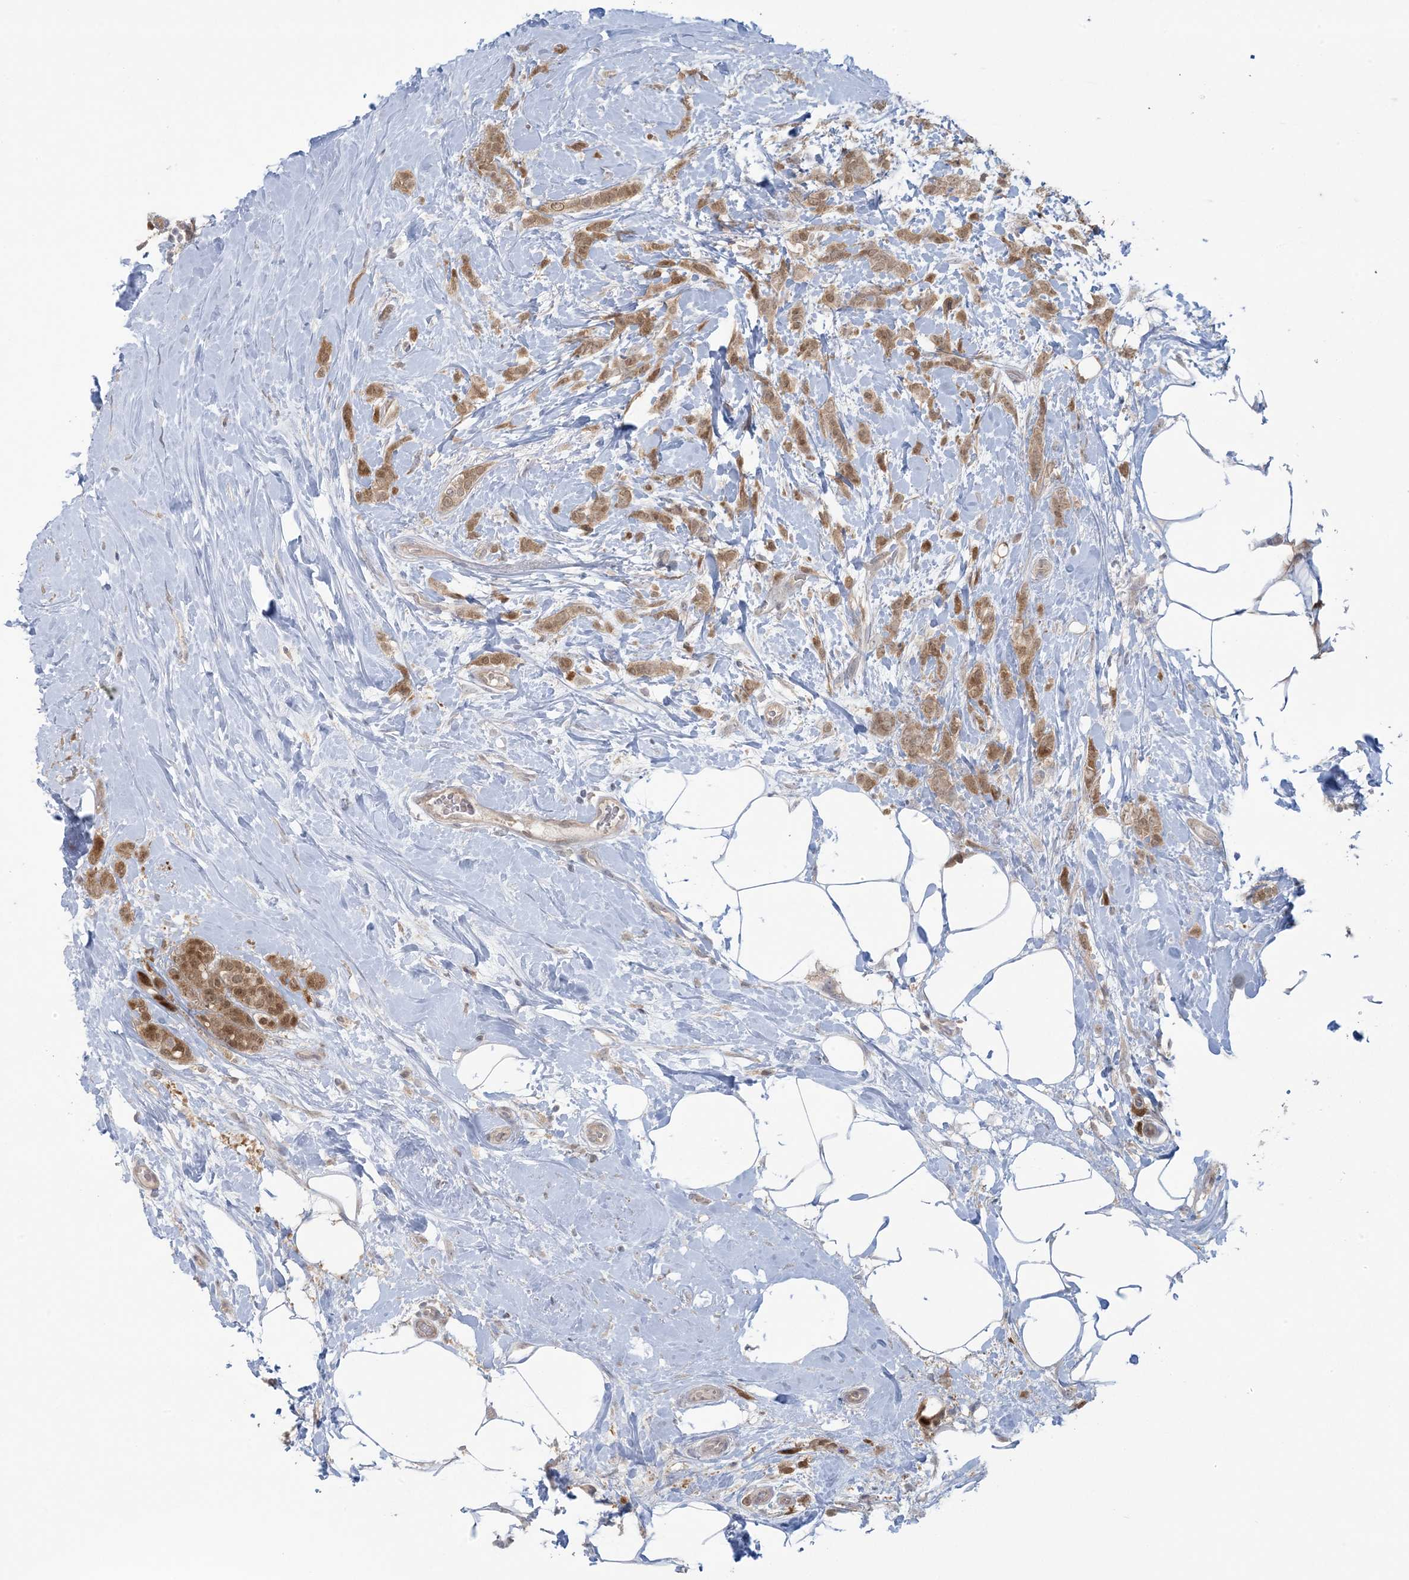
{"staining": {"intensity": "moderate", "quantity": ">75%", "location": "cytoplasmic/membranous,nuclear"}, "tissue": "breast cancer", "cell_type": "Tumor cells", "image_type": "cancer", "snomed": [{"axis": "morphology", "description": "Lobular carcinoma, in situ"}, {"axis": "morphology", "description": "Lobular carcinoma"}, {"axis": "topography", "description": "Breast"}], "caption": "Breast lobular carcinoma in situ tissue reveals moderate cytoplasmic/membranous and nuclear staining in about >75% of tumor cells, visualized by immunohistochemistry. The protein is shown in brown color, while the nuclei are stained blue.", "gene": "NRBP2", "patient": {"sex": "female", "age": 41}}